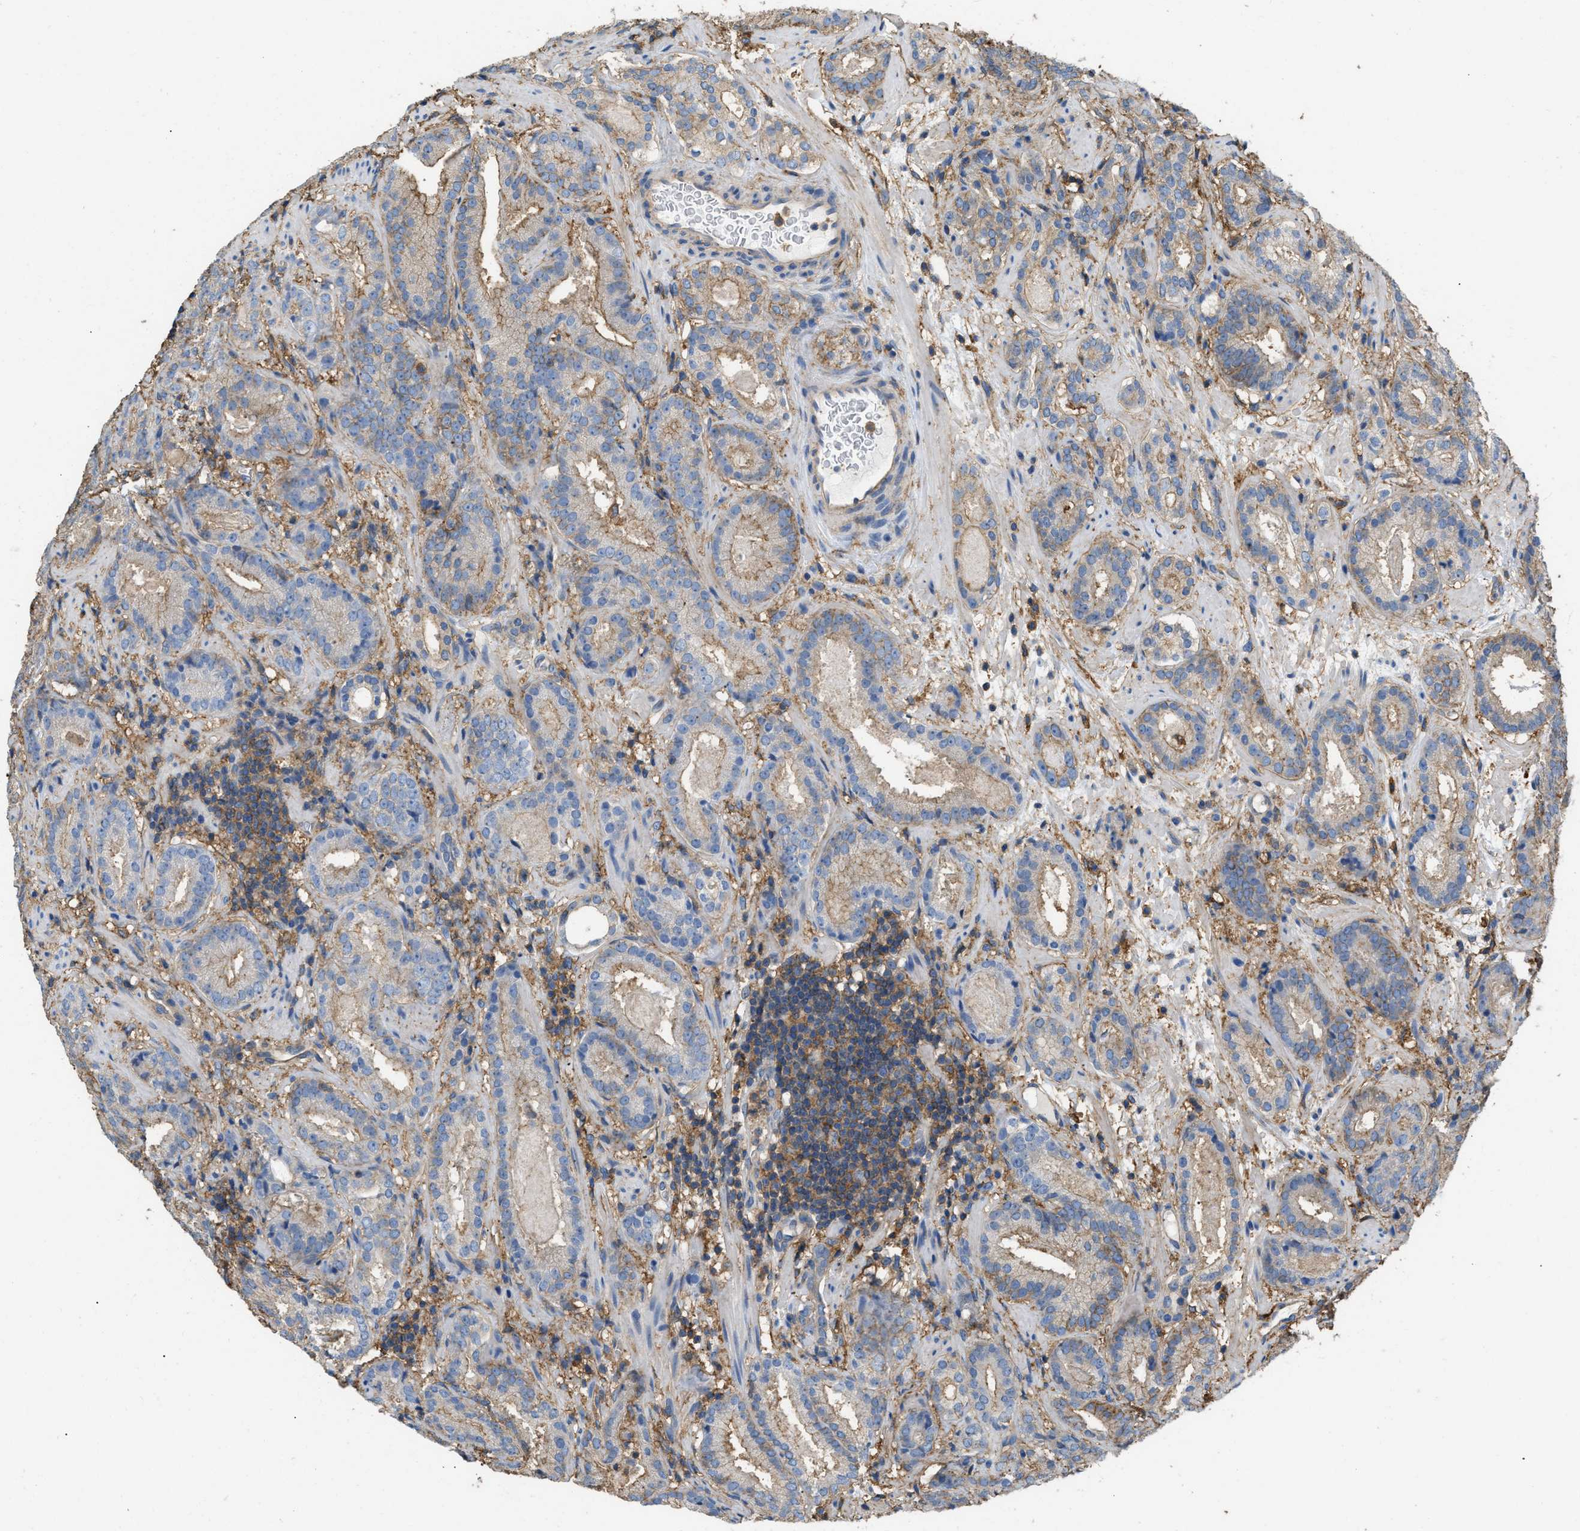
{"staining": {"intensity": "moderate", "quantity": "25%-75%", "location": "cytoplasmic/membranous"}, "tissue": "prostate cancer", "cell_type": "Tumor cells", "image_type": "cancer", "snomed": [{"axis": "morphology", "description": "Adenocarcinoma, Low grade"}, {"axis": "topography", "description": "Prostate"}], "caption": "Human prostate low-grade adenocarcinoma stained with a brown dye reveals moderate cytoplasmic/membranous positive positivity in approximately 25%-75% of tumor cells.", "gene": "GNB4", "patient": {"sex": "male", "age": 69}}